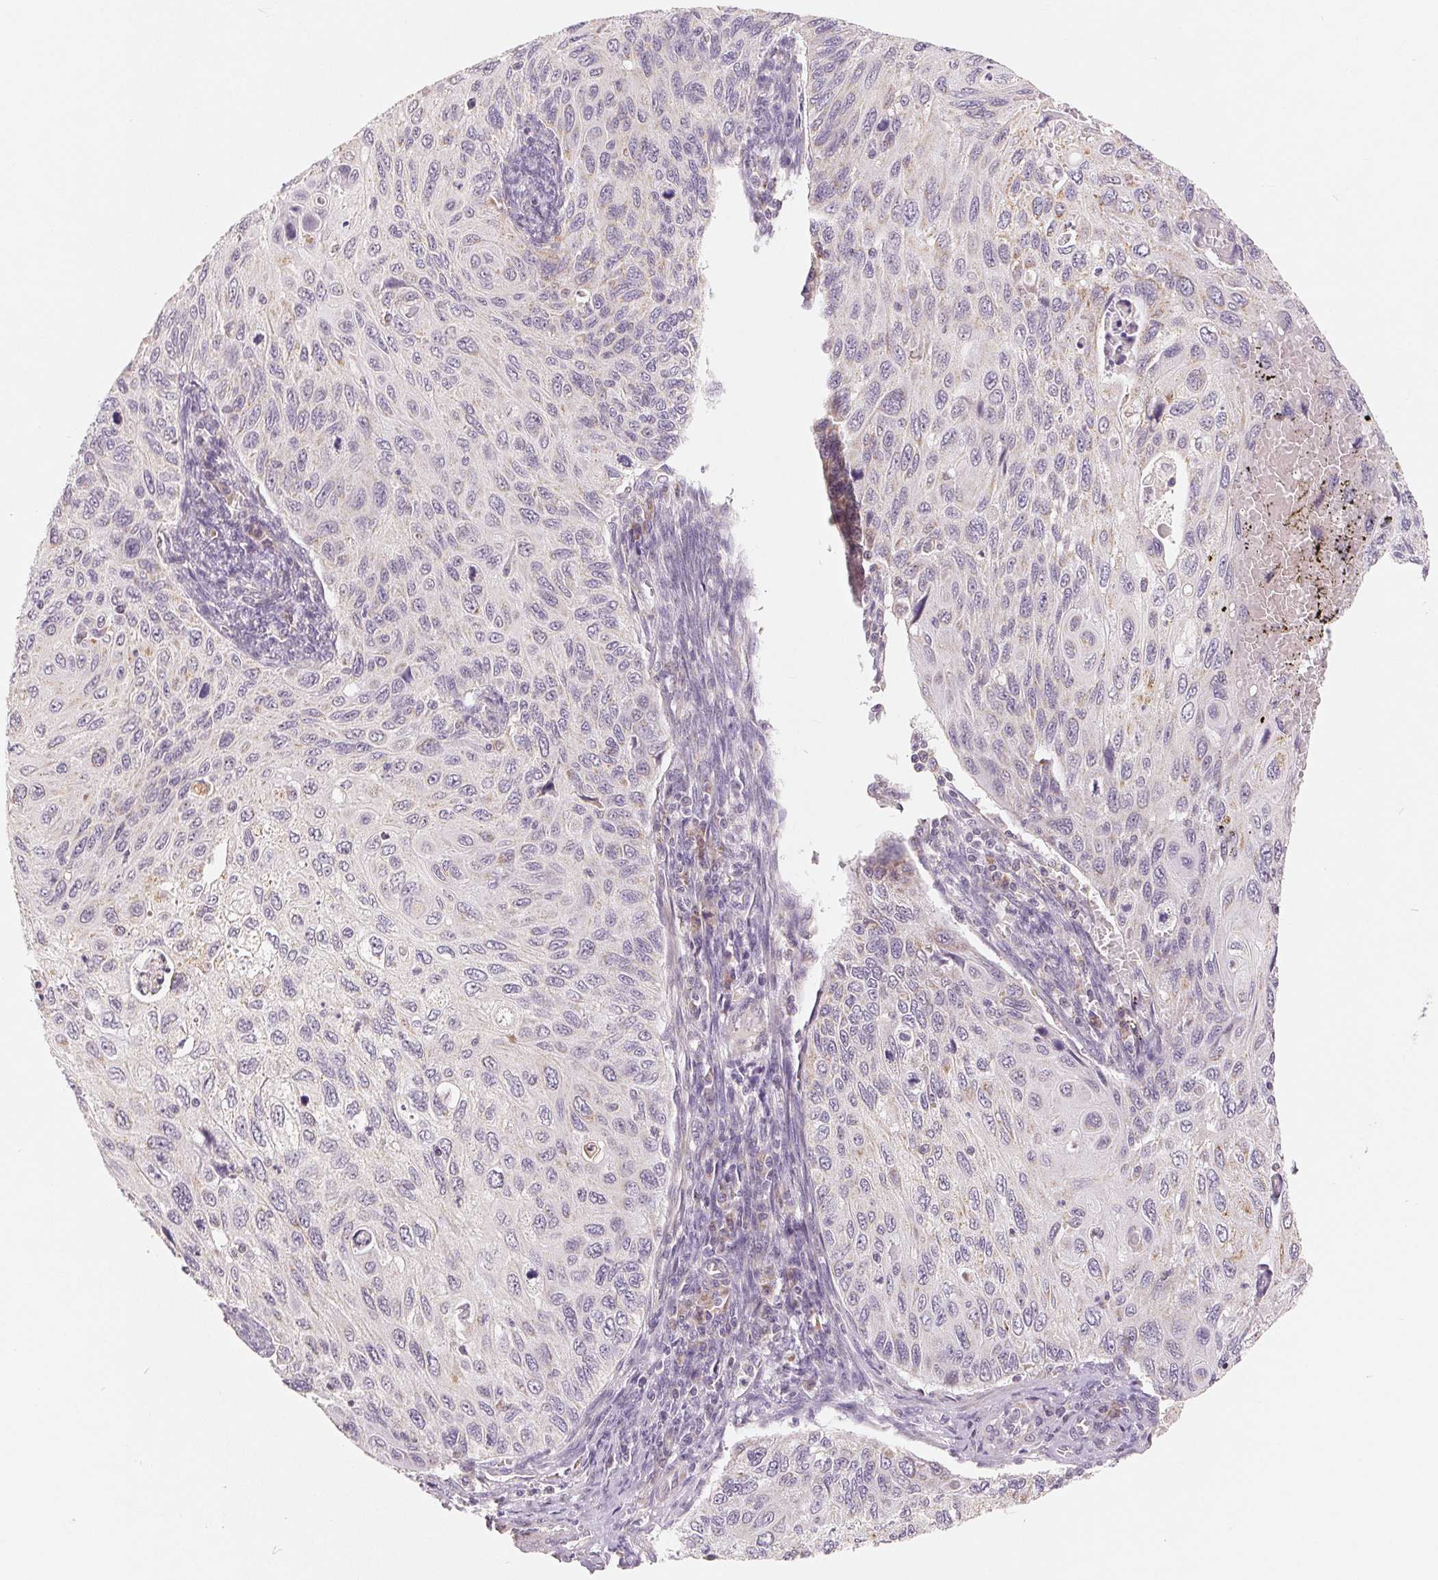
{"staining": {"intensity": "weak", "quantity": "<25%", "location": "cytoplasmic/membranous"}, "tissue": "cervical cancer", "cell_type": "Tumor cells", "image_type": "cancer", "snomed": [{"axis": "morphology", "description": "Squamous cell carcinoma, NOS"}, {"axis": "topography", "description": "Cervix"}], "caption": "This is a photomicrograph of immunohistochemistry (IHC) staining of squamous cell carcinoma (cervical), which shows no positivity in tumor cells. (DAB immunohistochemistry (IHC) visualized using brightfield microscopy, high magnification).", "gene": "GHITM", "patient": {"sex": "female", "age": 70}}